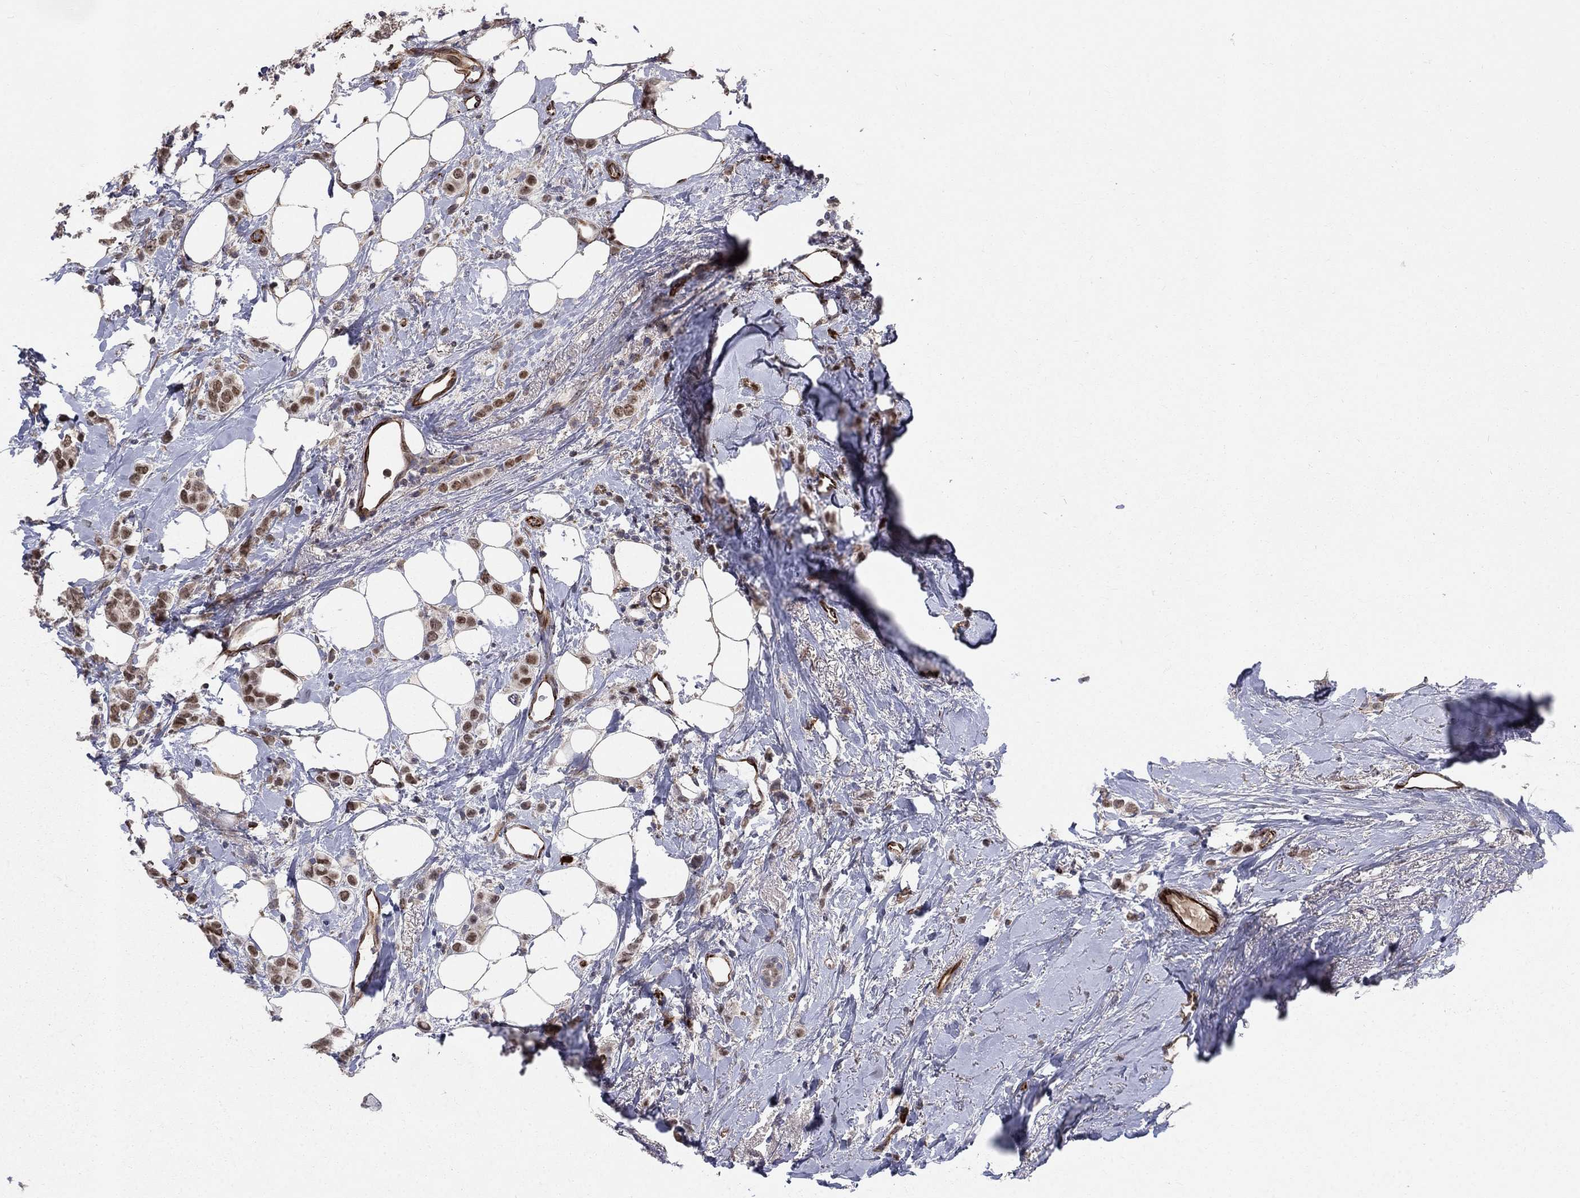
{"staining": {"intensity": "strong", "quantity": "25%-75%", "location": "nuclear"}, "tissue": "breast cancer", "cell_type": "Tumor cells", "image_type": "cancer", "snomed": [{"axis": "morphology", "description": "Lobular carcinoma"}, {"axis": "topography", "description": "Breast"}], "caption": "Brown immunohistochemical staining in human breast cancer demonstrates strong nuclear expression in about 25%-75% of tumor cells.", "gene": "MSRA", "patient": {"sex": "female", "age": 66}}